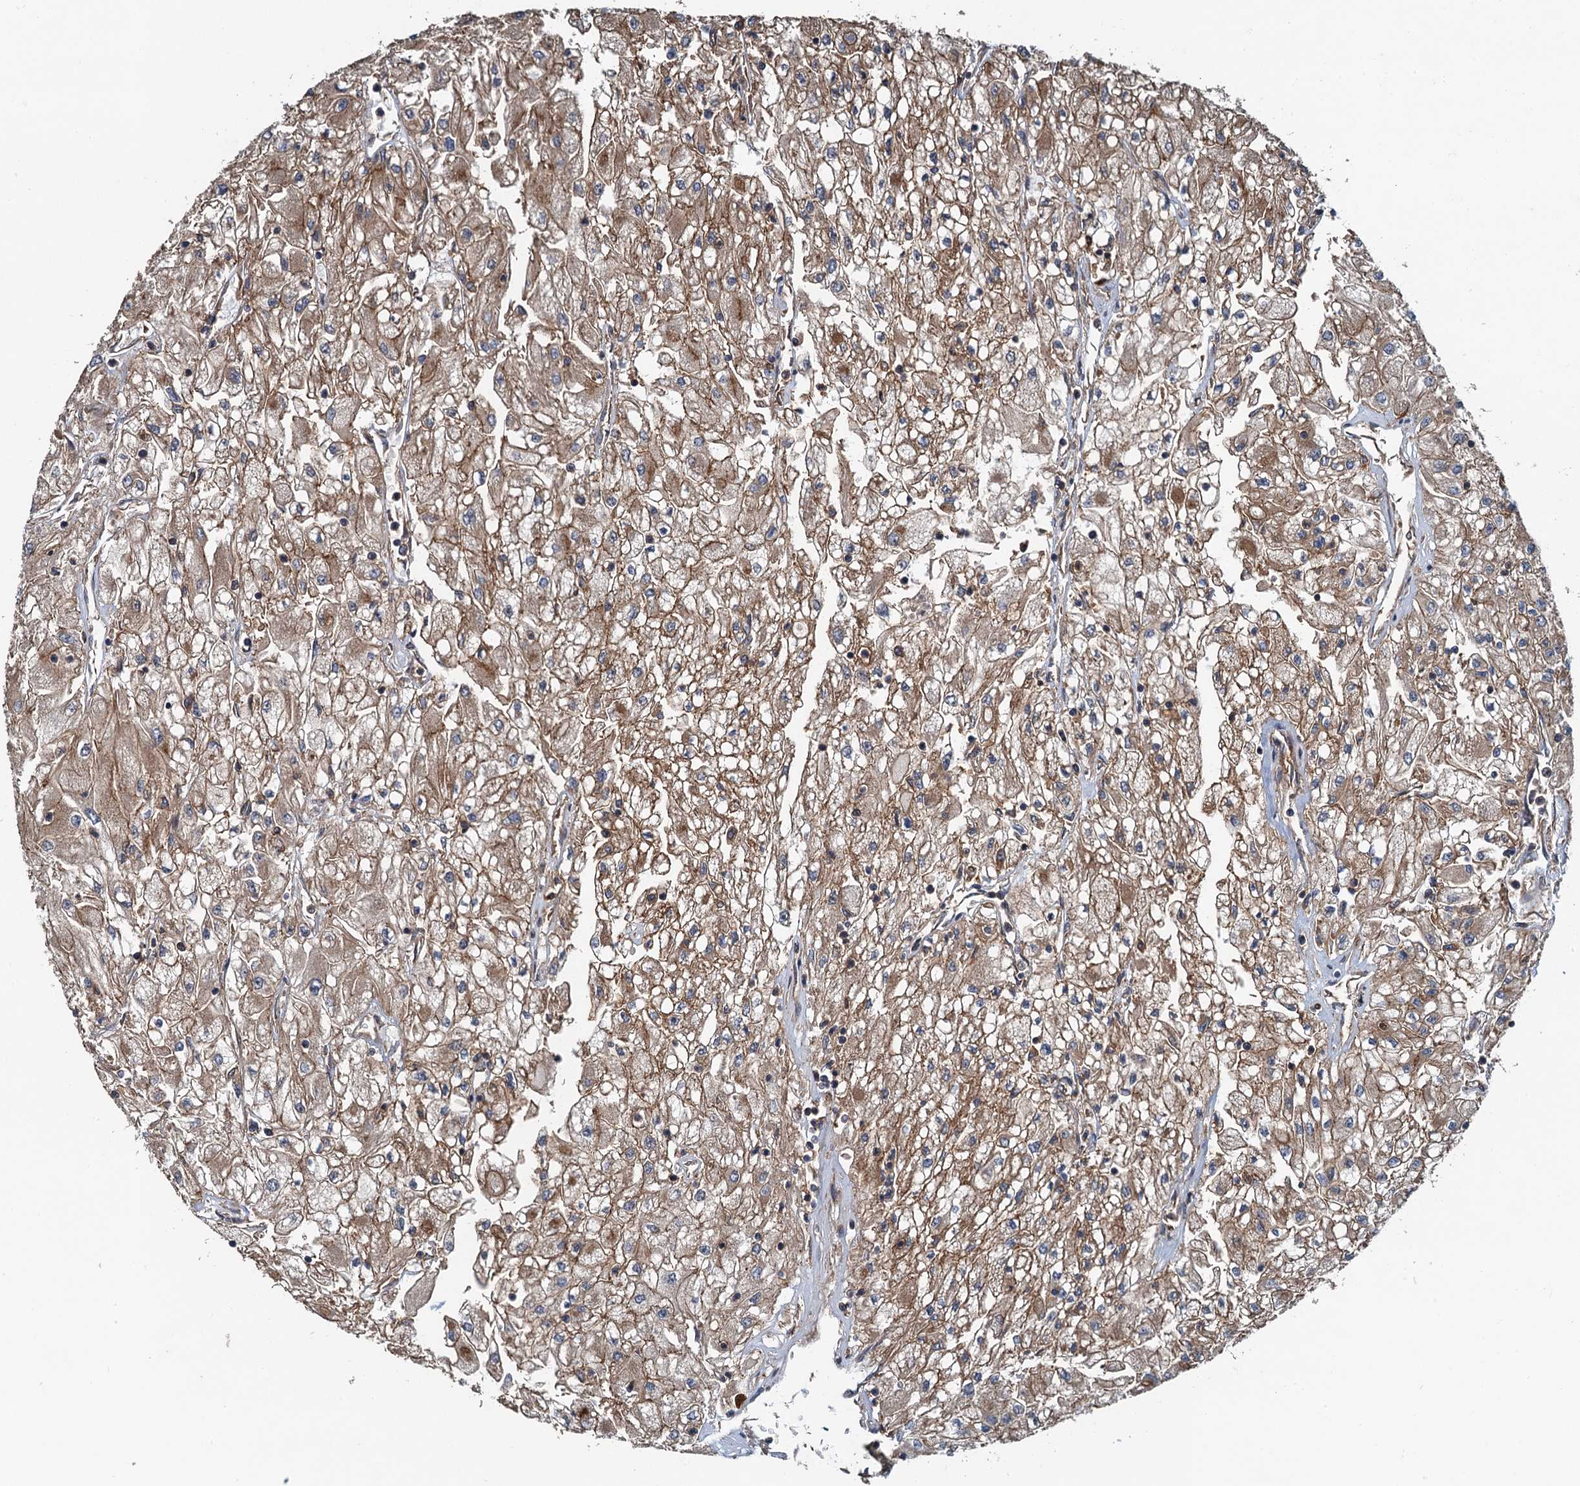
{"staining": {"intensity": "moderate", "quantity": ">75%", "location": "cytoplasmic/membranous"}, "tissue": "renal cancer", "cell_type": "Tumor cells", "image_type": "cancer", "snomed": [{"axis": "morphology", "description": "Adenocarcinoma, NOS"}, {"axis": "topography", "description": "Kidney"}], "caption": "Immunohistochemistry (IHC) (DAB) staining of human renal cancer displays moderate cytoplasmic/membranous protein staining in about >75% of tumor cells.", "gene": "COG3", "patient": {"sex": "male", "age": 80}}